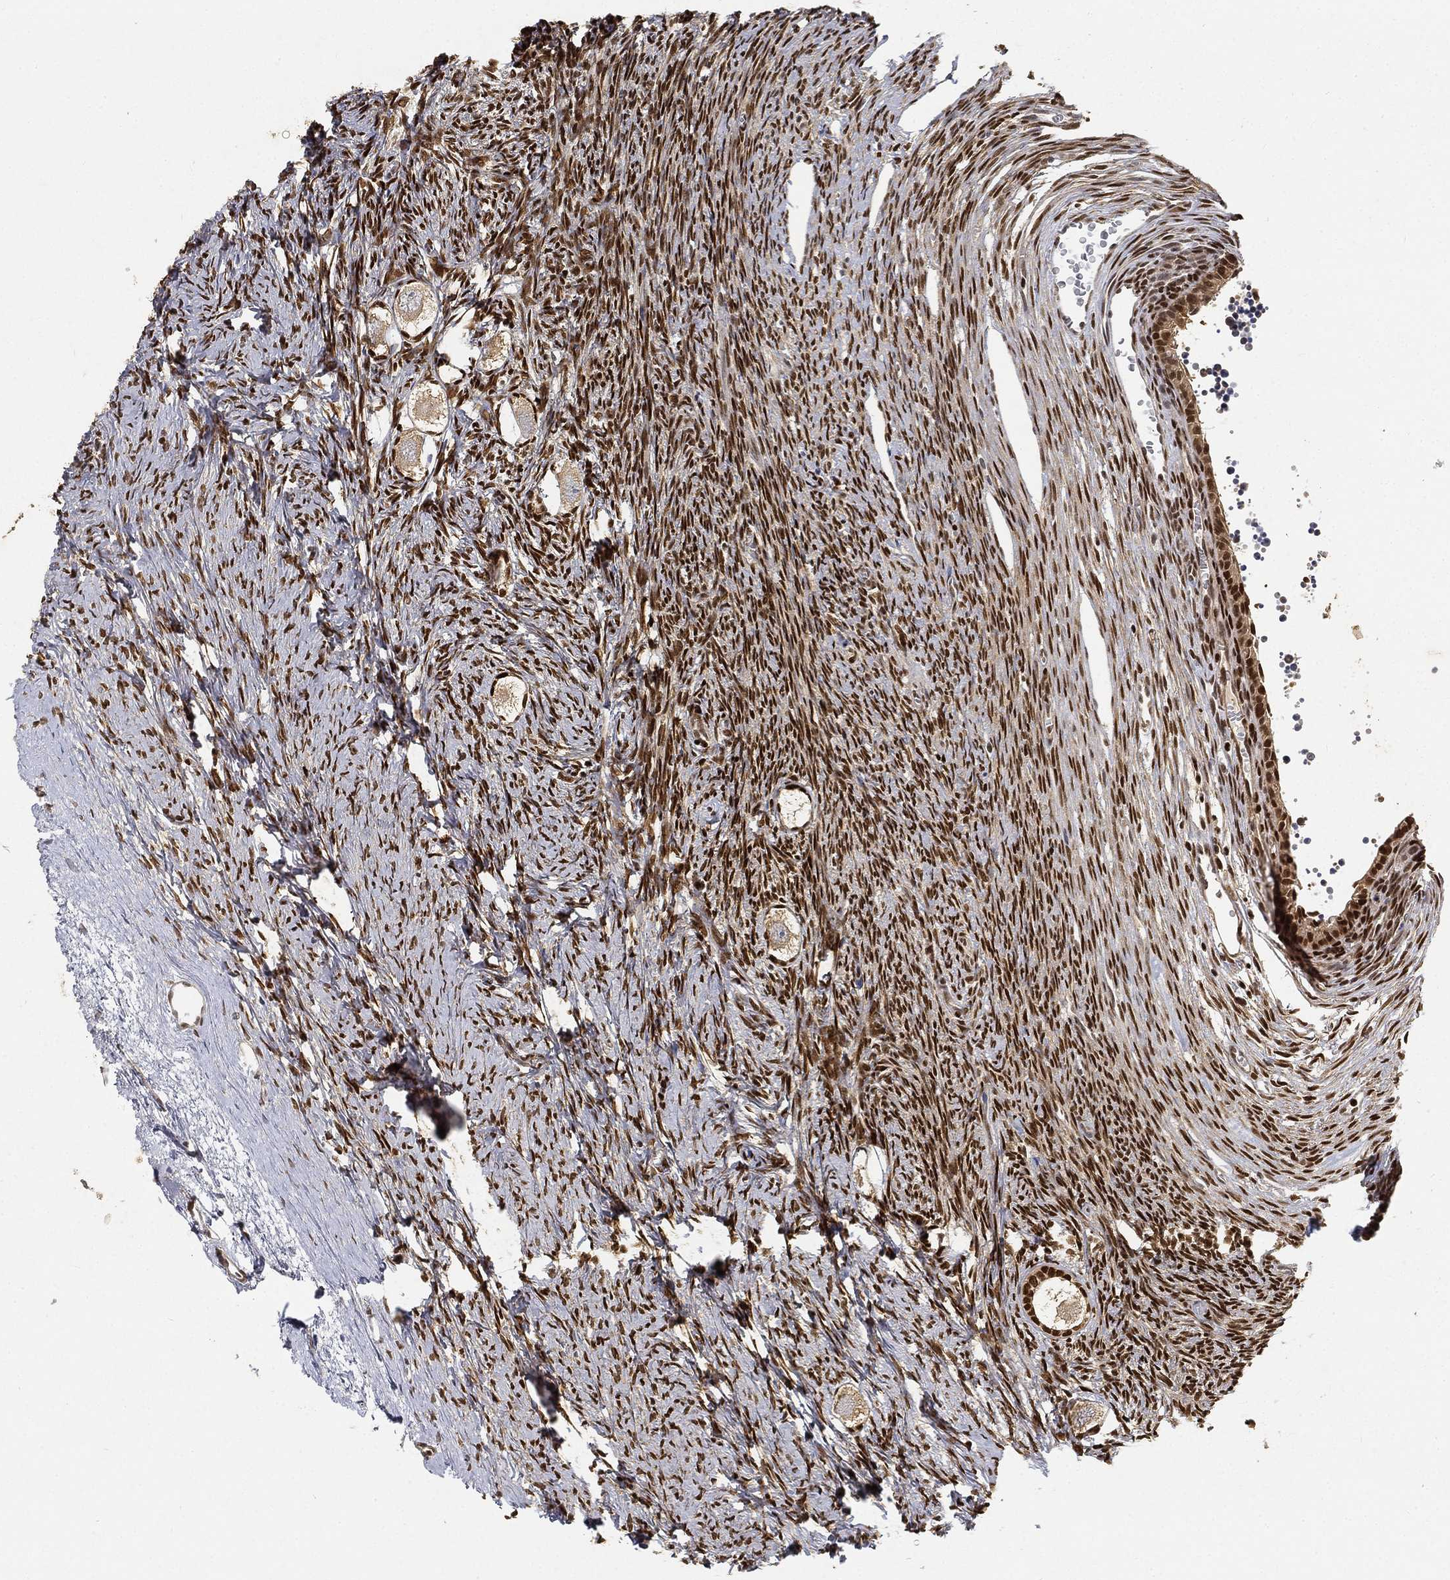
{"staining": {"intensity": "strong", "quantity": ">75%", "location": "nuclear"}, "tissue": "ovary", "cell_type": "Follicle cells", "image_type": "normal", "snomed": [{"axis": "morphology", "description": "Normal tissue, NOS"}, {"axis": "topography", "description": "Ovary"}], "caption": "Immunohistochemical staining of benign human ovary exhibits >75% levels of strong nuclear protein expression in approximately >75% of follicle cells. Immunohistochemistry (ihc) stains the protein of interest in brown and the nuclei are stained blue.", "gene": "CRTC3", "patient": {"sex": "female", "age": 27}}